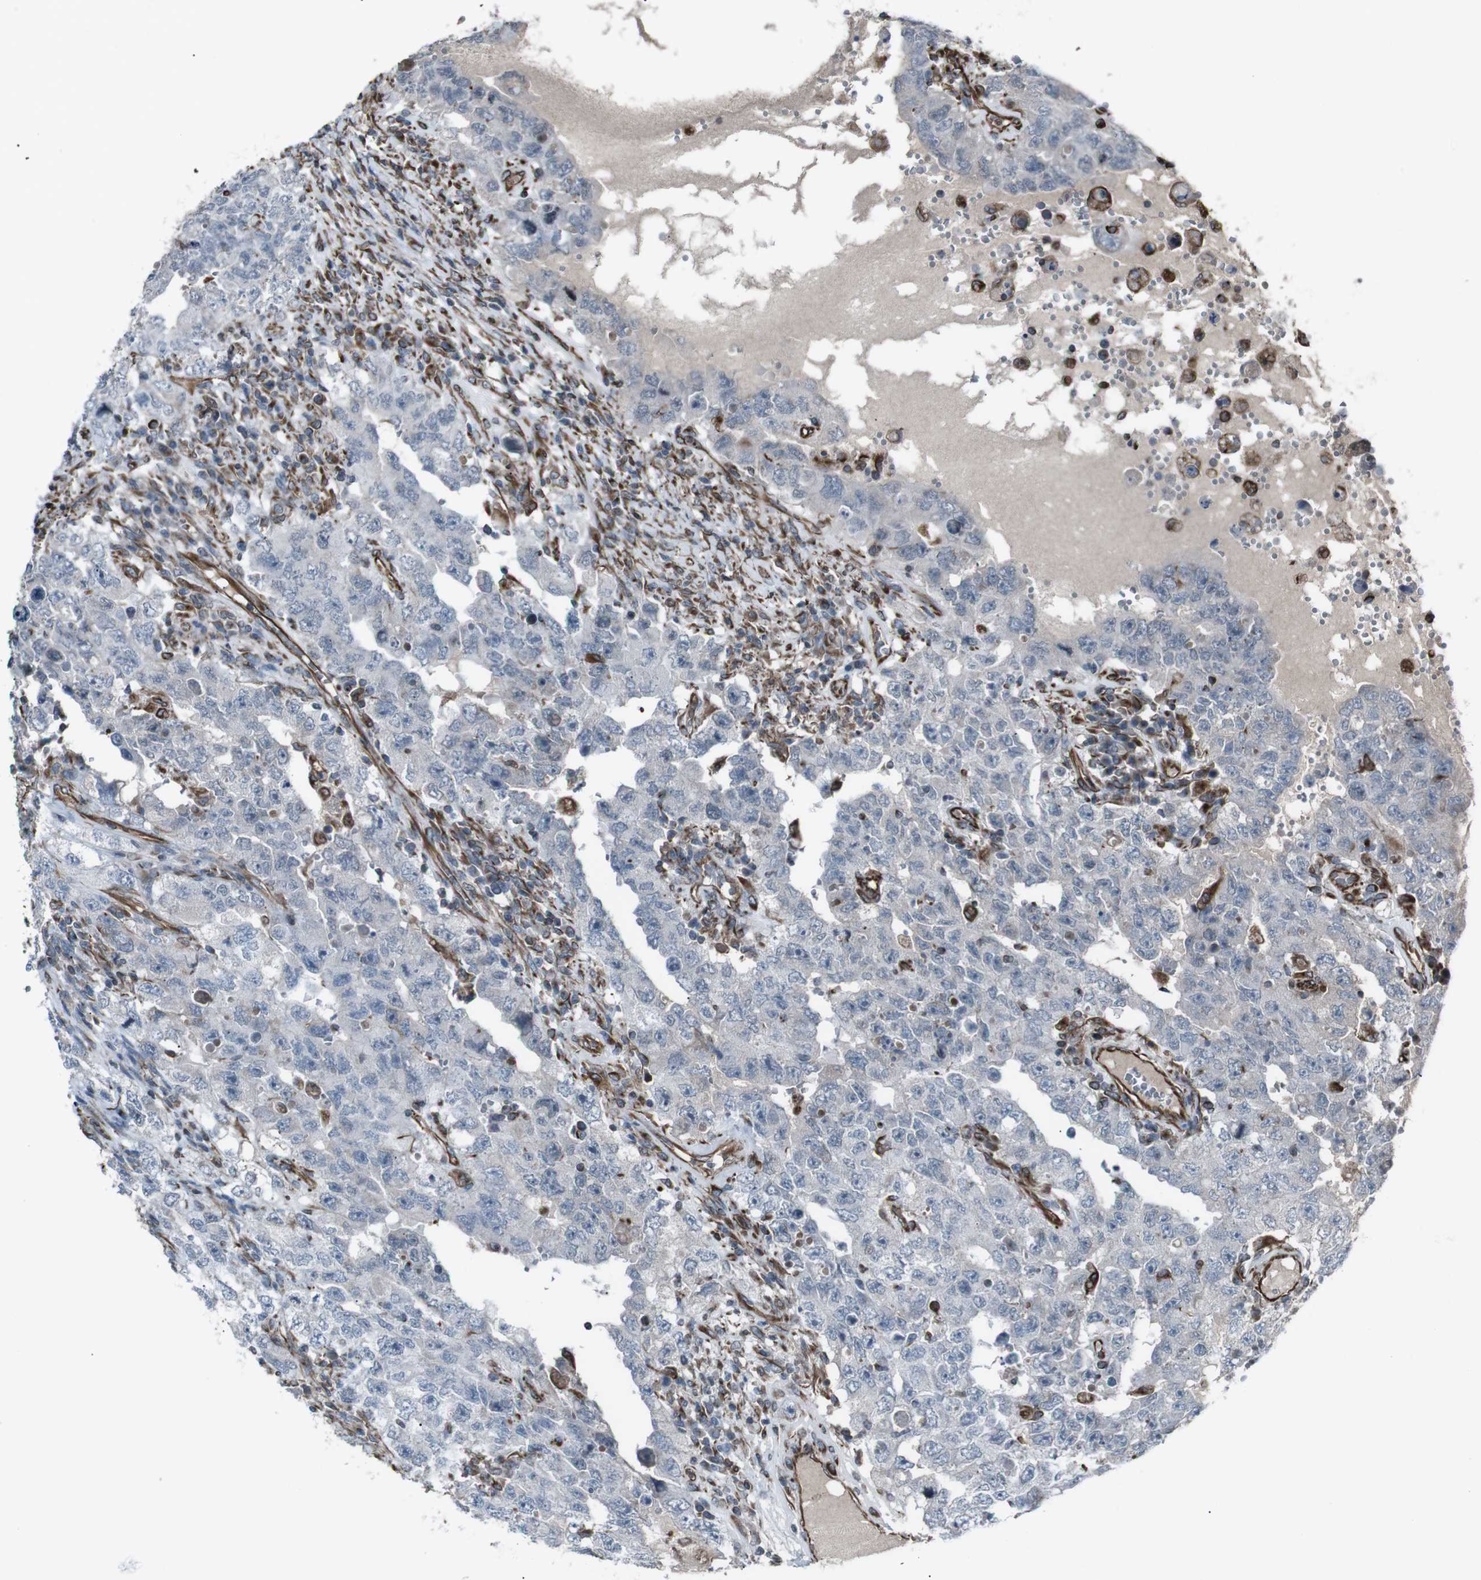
{"staining": {"intensity": "weak", "quantity": "<25%", "location": "cytoplasmic/membranous"}, "tissue": "testis cancer", "cell_type": "Tumor cells", "image_type": "cancer", "snomed": [{"axis": "morphology", "description": "Carcinoma, Embryonal, NOS"}, {"axis": "topography", "description": "Testis"}], "caption": "IHC micrograph of neoplastic tissue: testis embryonal carcinoma stained with DAB shows no significant protein positivity in tumor cells.", "gene": "TMEM141", "patient": {"sex": "male", "age": 26}}